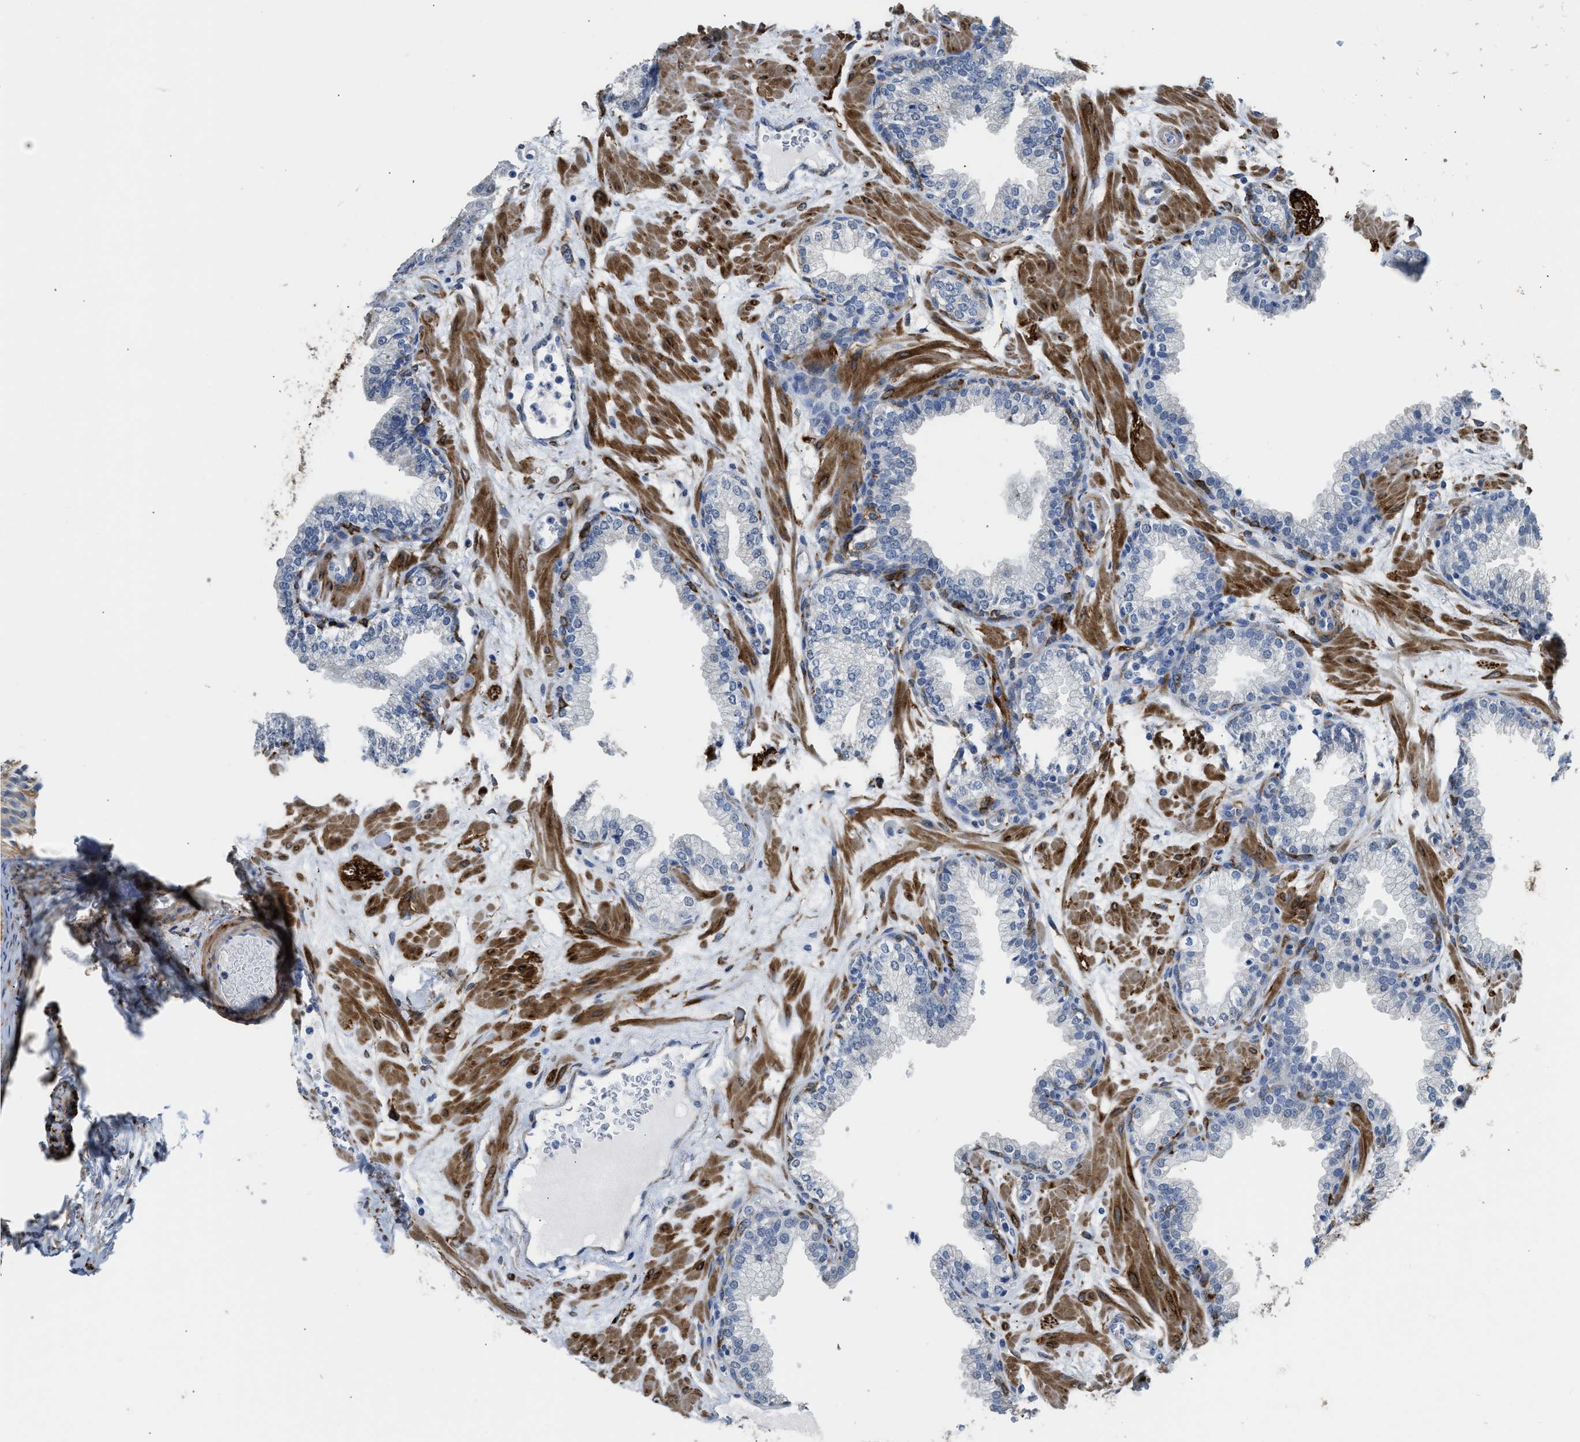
{"staining": {"intensity": "moderate", "quantity": "<25%", "location": "cytoplasmic/membranous"}, "tissue": "prostate", "cell_type": "Glandular cells", "image_type": "normal", "snomed": [{"axis": "morphology", "description": "Normal tissue, NOS"}, {"axis": "morphology", "description": "Urothelial carcinoma, Low grade"}, {"axis": "topography", "description": "Urinary bladder"}, {"axis": "topography", "description": "Prostate"}], "caption": "This is a photomicrograph of immunohistochemistry (IHC) staining of normal prostate, which shows moderate staining in the cytoplasmic/membranous of glandular cells.", "gene": "ZSWIM5", "patient": {"sex": "male", "age": 60}}